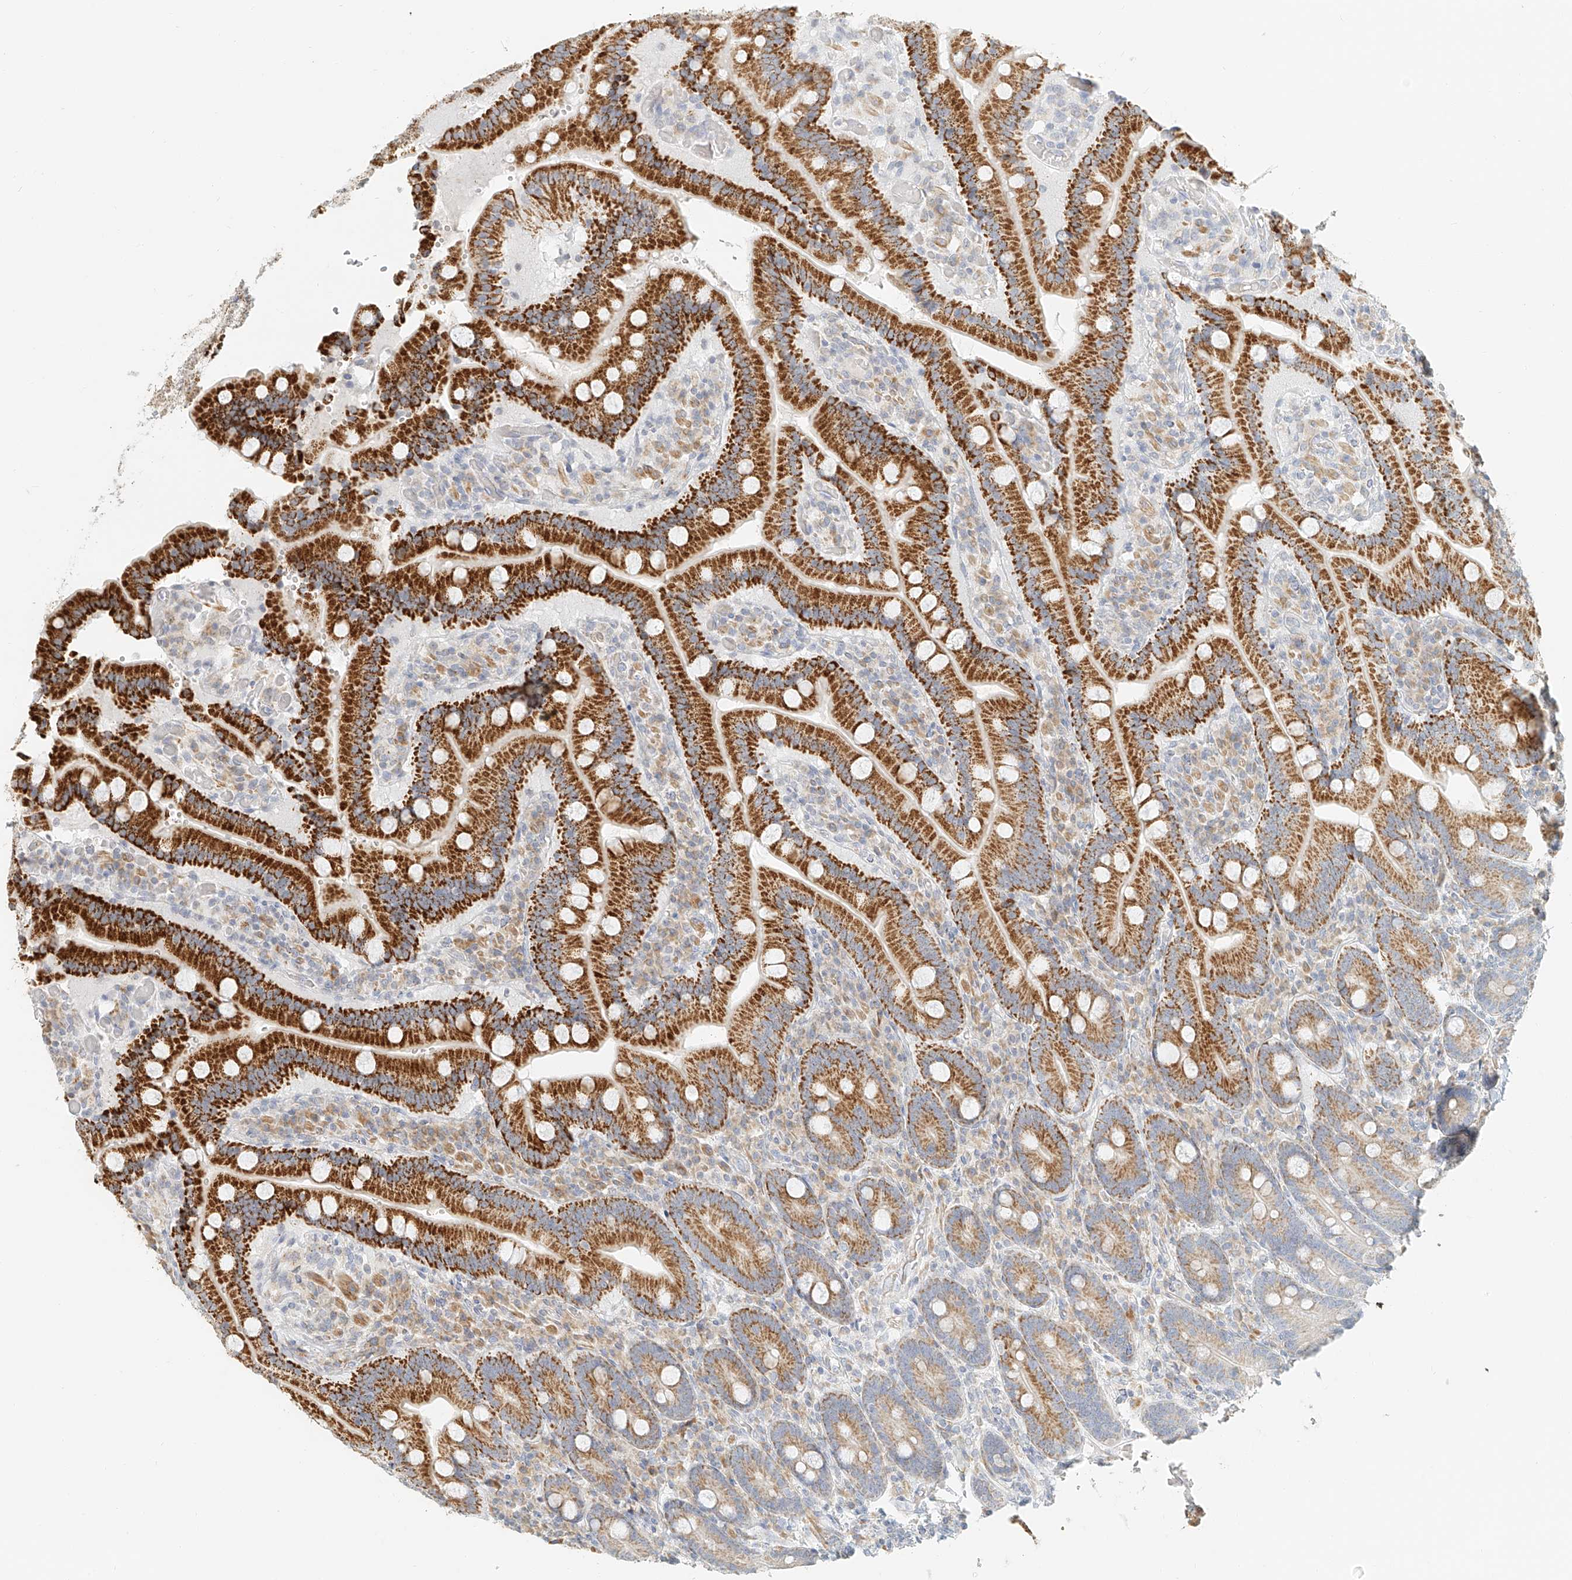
{"staining": {"intensity": "strong", "quantity": ">75%", "location": "cytoplasmic/membranous"}, "tissue": "duodenum", "cell_type": "Glandular cells", "image_type": "normal", "snomed": [{"axis": "morphology", "description": "Normal tissue, NOS"}, {"axis": "topography", "description": "Duodenum"}], "caption": "A high amount of strong cytoplasmic/membranous positivity is seen in approximately >75% of glandular cells in normal duodenum. (Stains: DAB (3,3'-diaminobenzidine) in brown, nuclei in blue, Microscopy: brightfield microscopy at high magnification).", "gene": "CXorf58", "patient": {"sex": "female", "age": 62}}